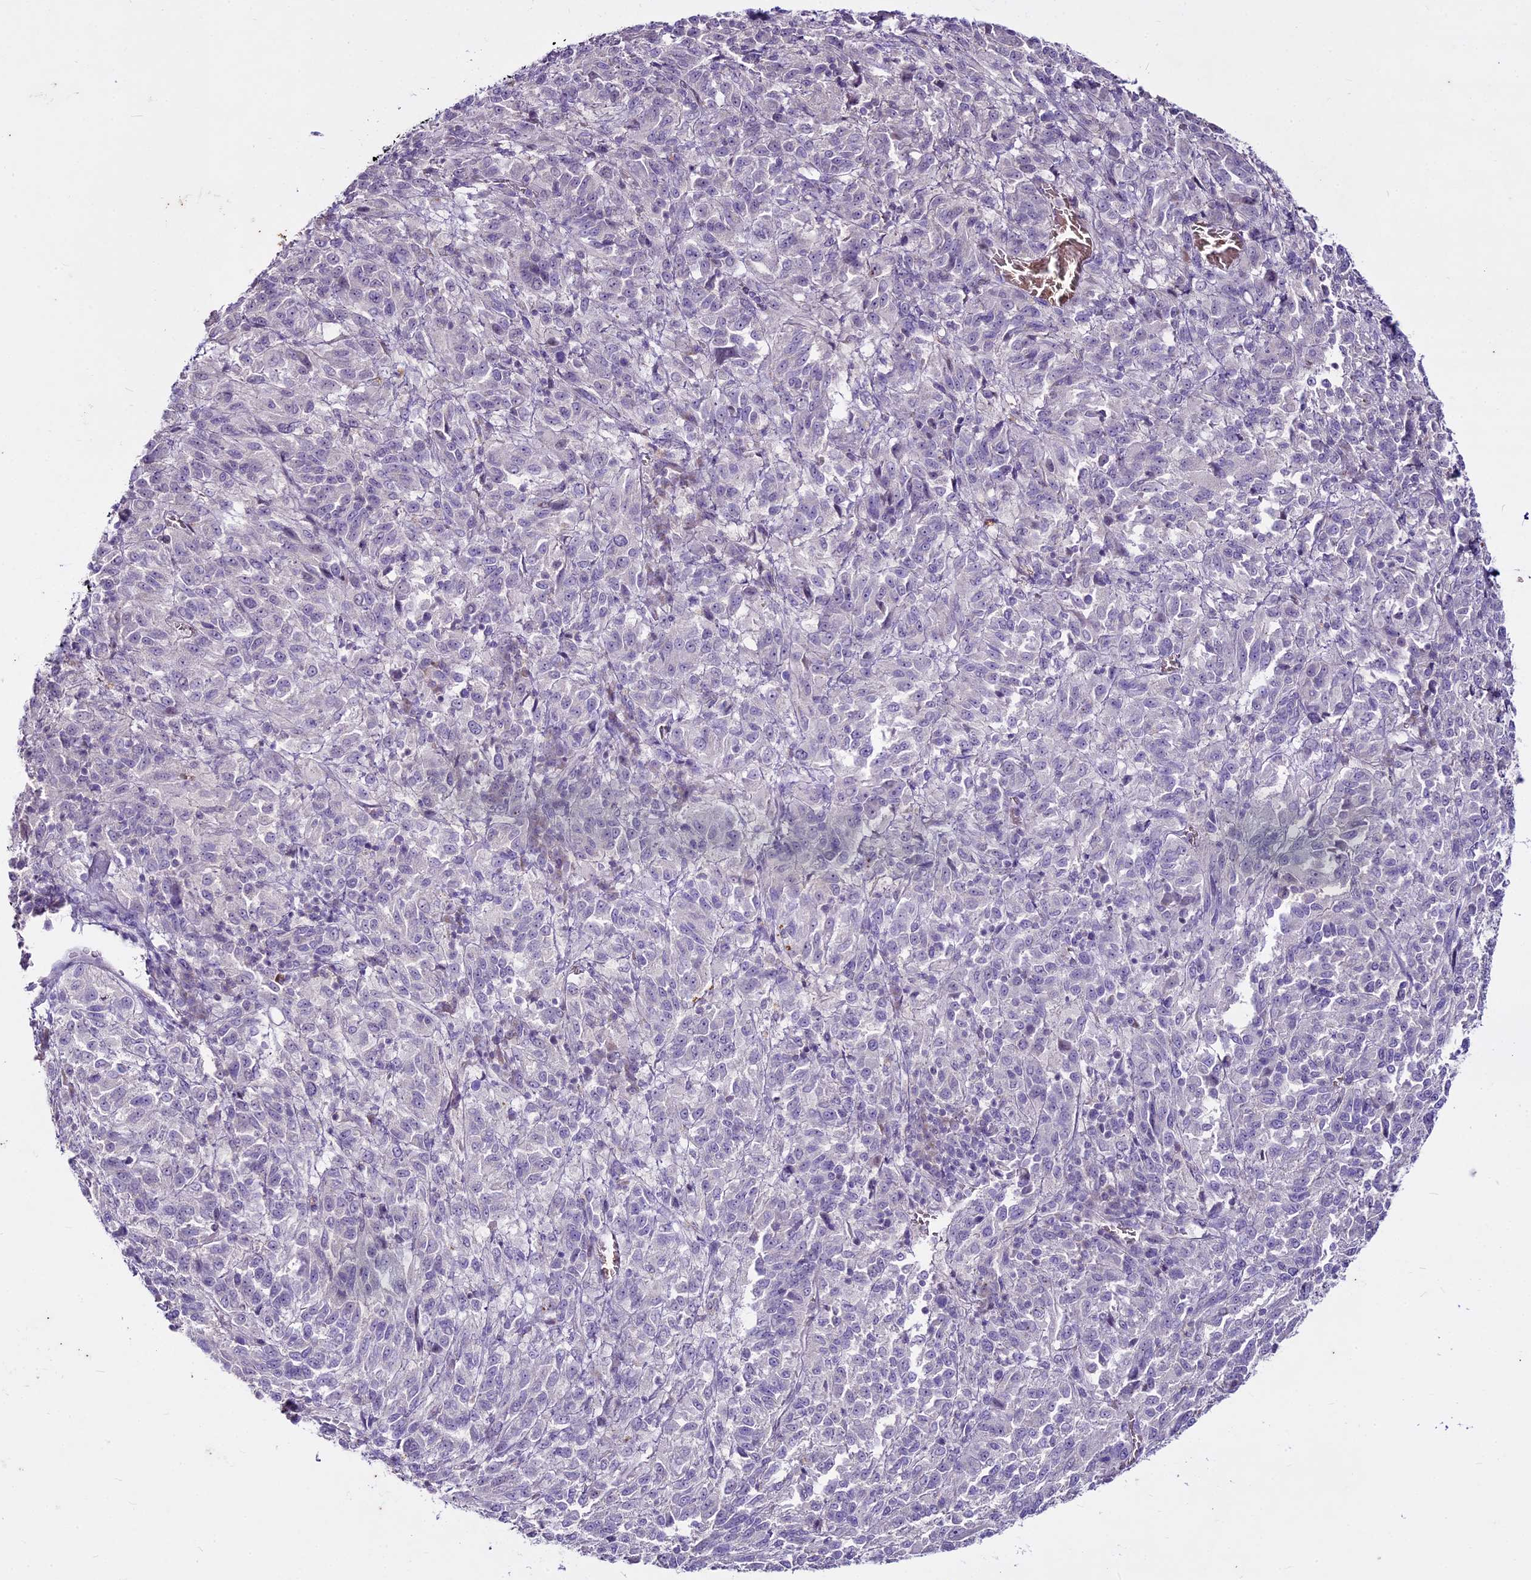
{"staining": {"intensity": "negative", "quantity": "none", "location": "none"}, "tissue": "melanoma", "cell_type": "Tumor cells", "image_type": "cancer", "snomed": [{"axis": "morphology", "description": "Malignant melanoma, Metastatic site"}, {"axis": "topography", "description": "Lung"}], "caption": "Tumor cells are negative for brown protein staining in melanoma. (Brightfield microscopy of DAB (3,3'-diaminobenzidine) immunohistochemistry at high magnification).", "gene": "SUSD3", "patient": {"sex": "male", "age": 64}}